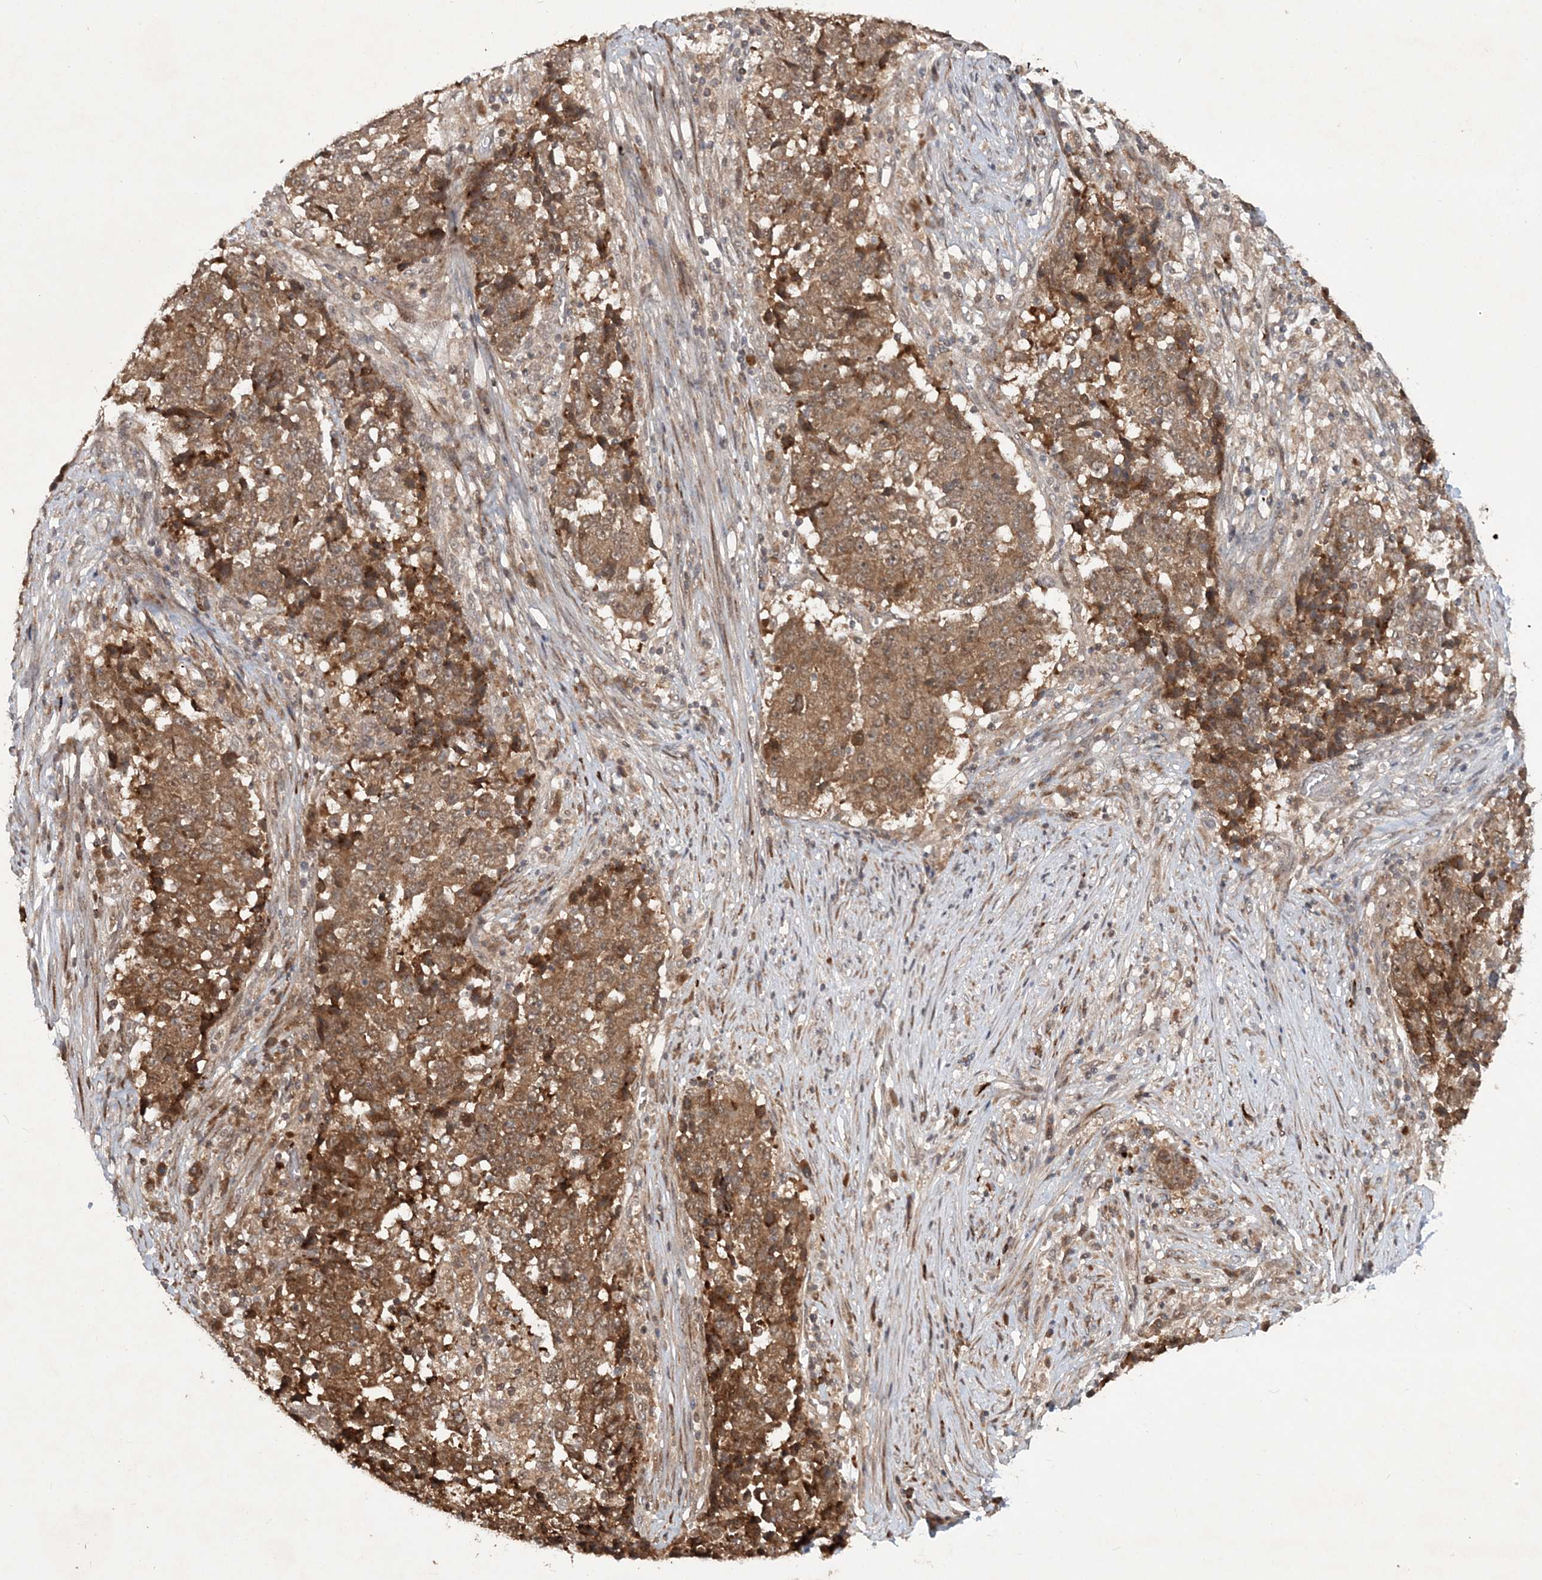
{"staining": {"intensity": "moderate", "quantity": ">75%", "location": "cytoplasmic/membranous"}, "tissue": "stomach cancer", "cell_type": "Tumor cells", "image_type": "cancer", "snomed": [{"axis": "morphology", "description": "Adenocarcinoma, NOS"}, {"axis": "topography", "description": "Stomach"}], "caption": "Immunohistochemistry (IHC) staining of stomach cancer, which reveals medium levels of moderate cytoplasmic/membranous staining in approximately >75% of tumor cells indicating moderate cytoplasmic/membranous protein positivity. The staining was performed using DAB (3,3'-diaminobenzidine) (brown) for protein detection and nuclei were counterstained in hematoxylin (blue).", "gene": "UBR3", "patient": {"sex": "male", "age": 59}}